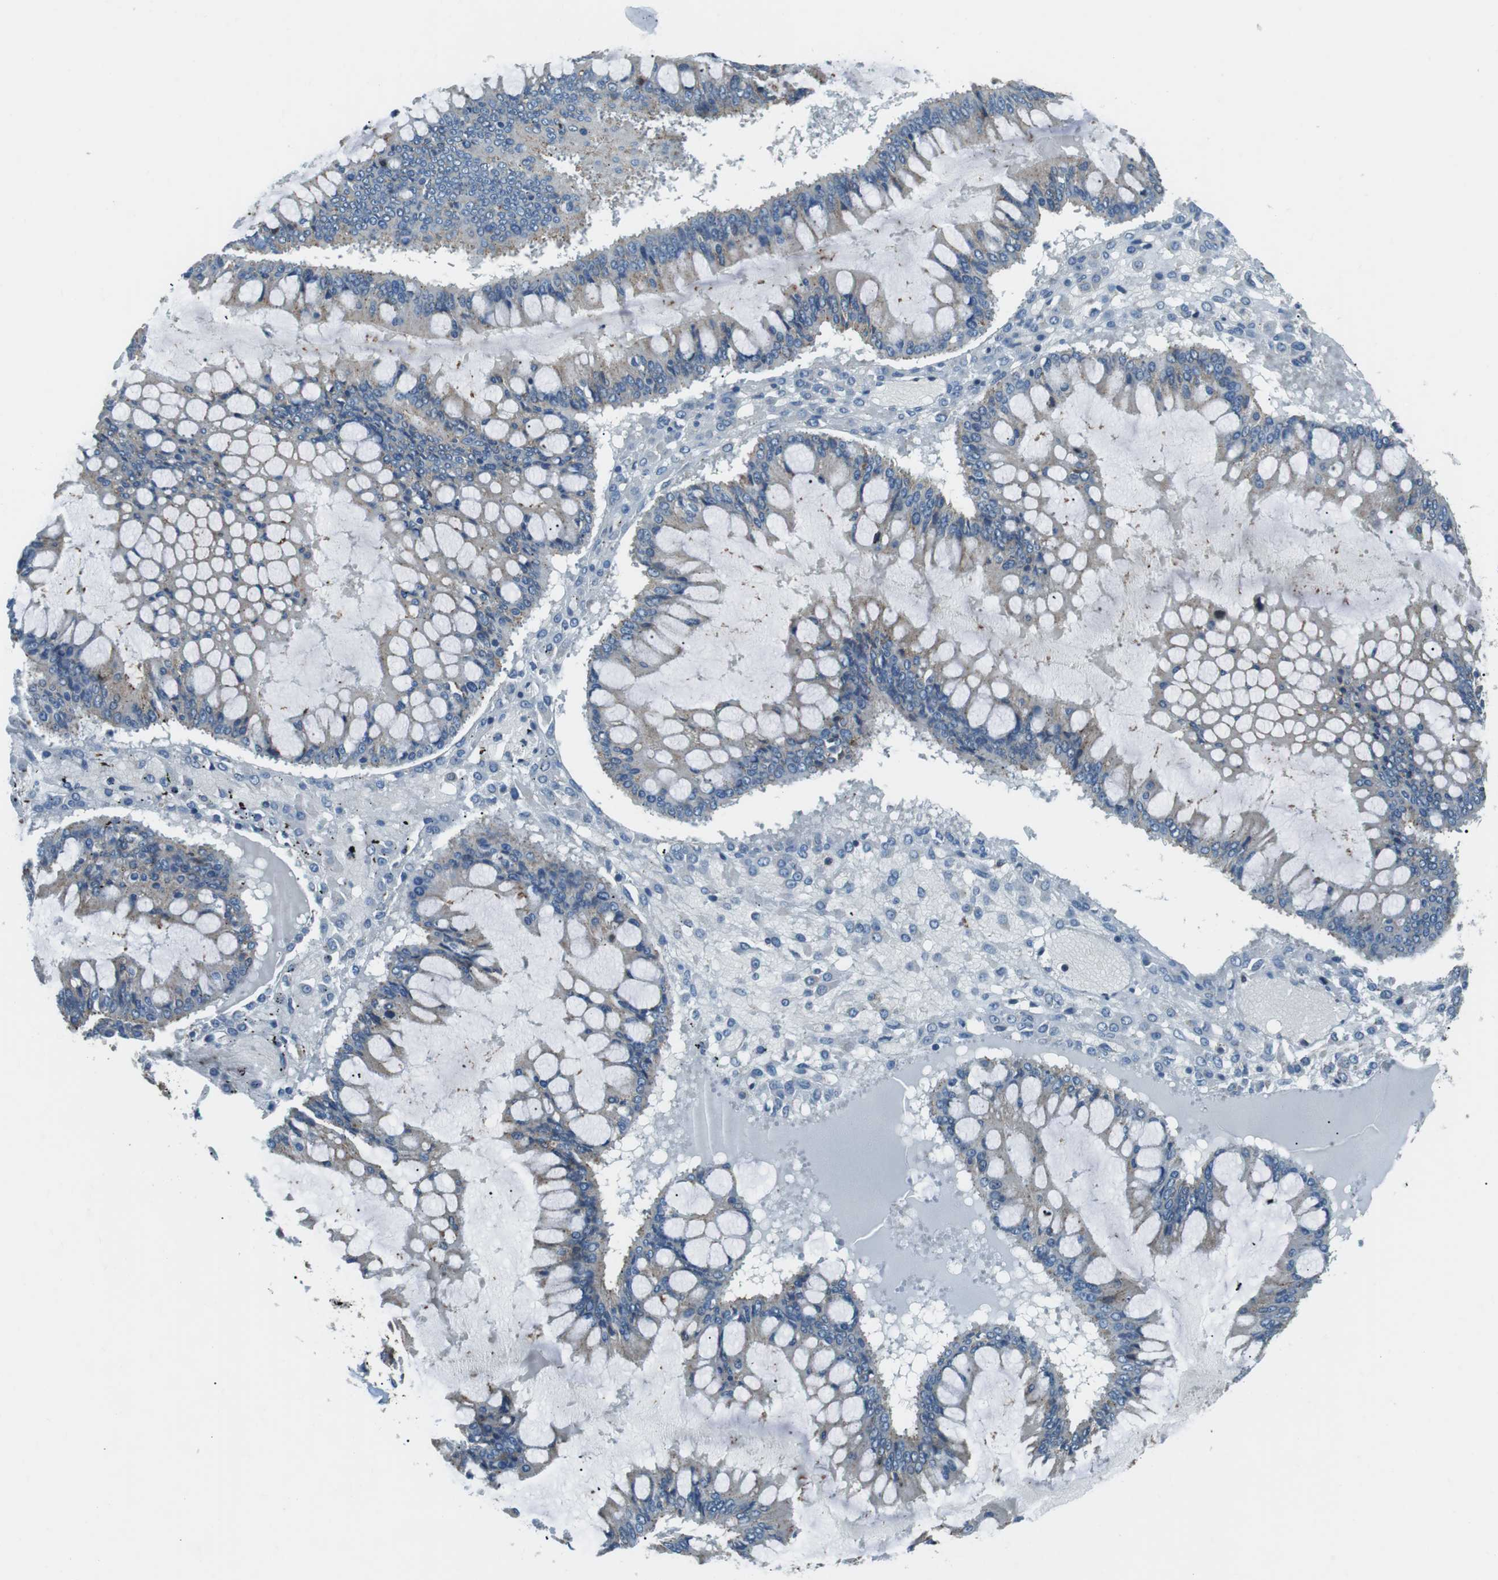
{"staining": {"intensity": "negative", "quantity": "none", "location": "none"}, "tissue": "ovarian cancer", "cell_type": "Tumor cells", "image_type": "cancer", "snomed": [{"axis": "morphology", "description": "Cystadenocarcinoma, mucinous, NOS"}, {"axis": "topography", "description": "Ovary"}], "caption": "Image shows no significant protein expression in tumor cells of mucinous cystadenocarcinoma (ovarian). (DAB immunohistochemistry (IHC), high magnification).", "gene": "FAM3B", "patient": {"sex": "female", "age": 73}}